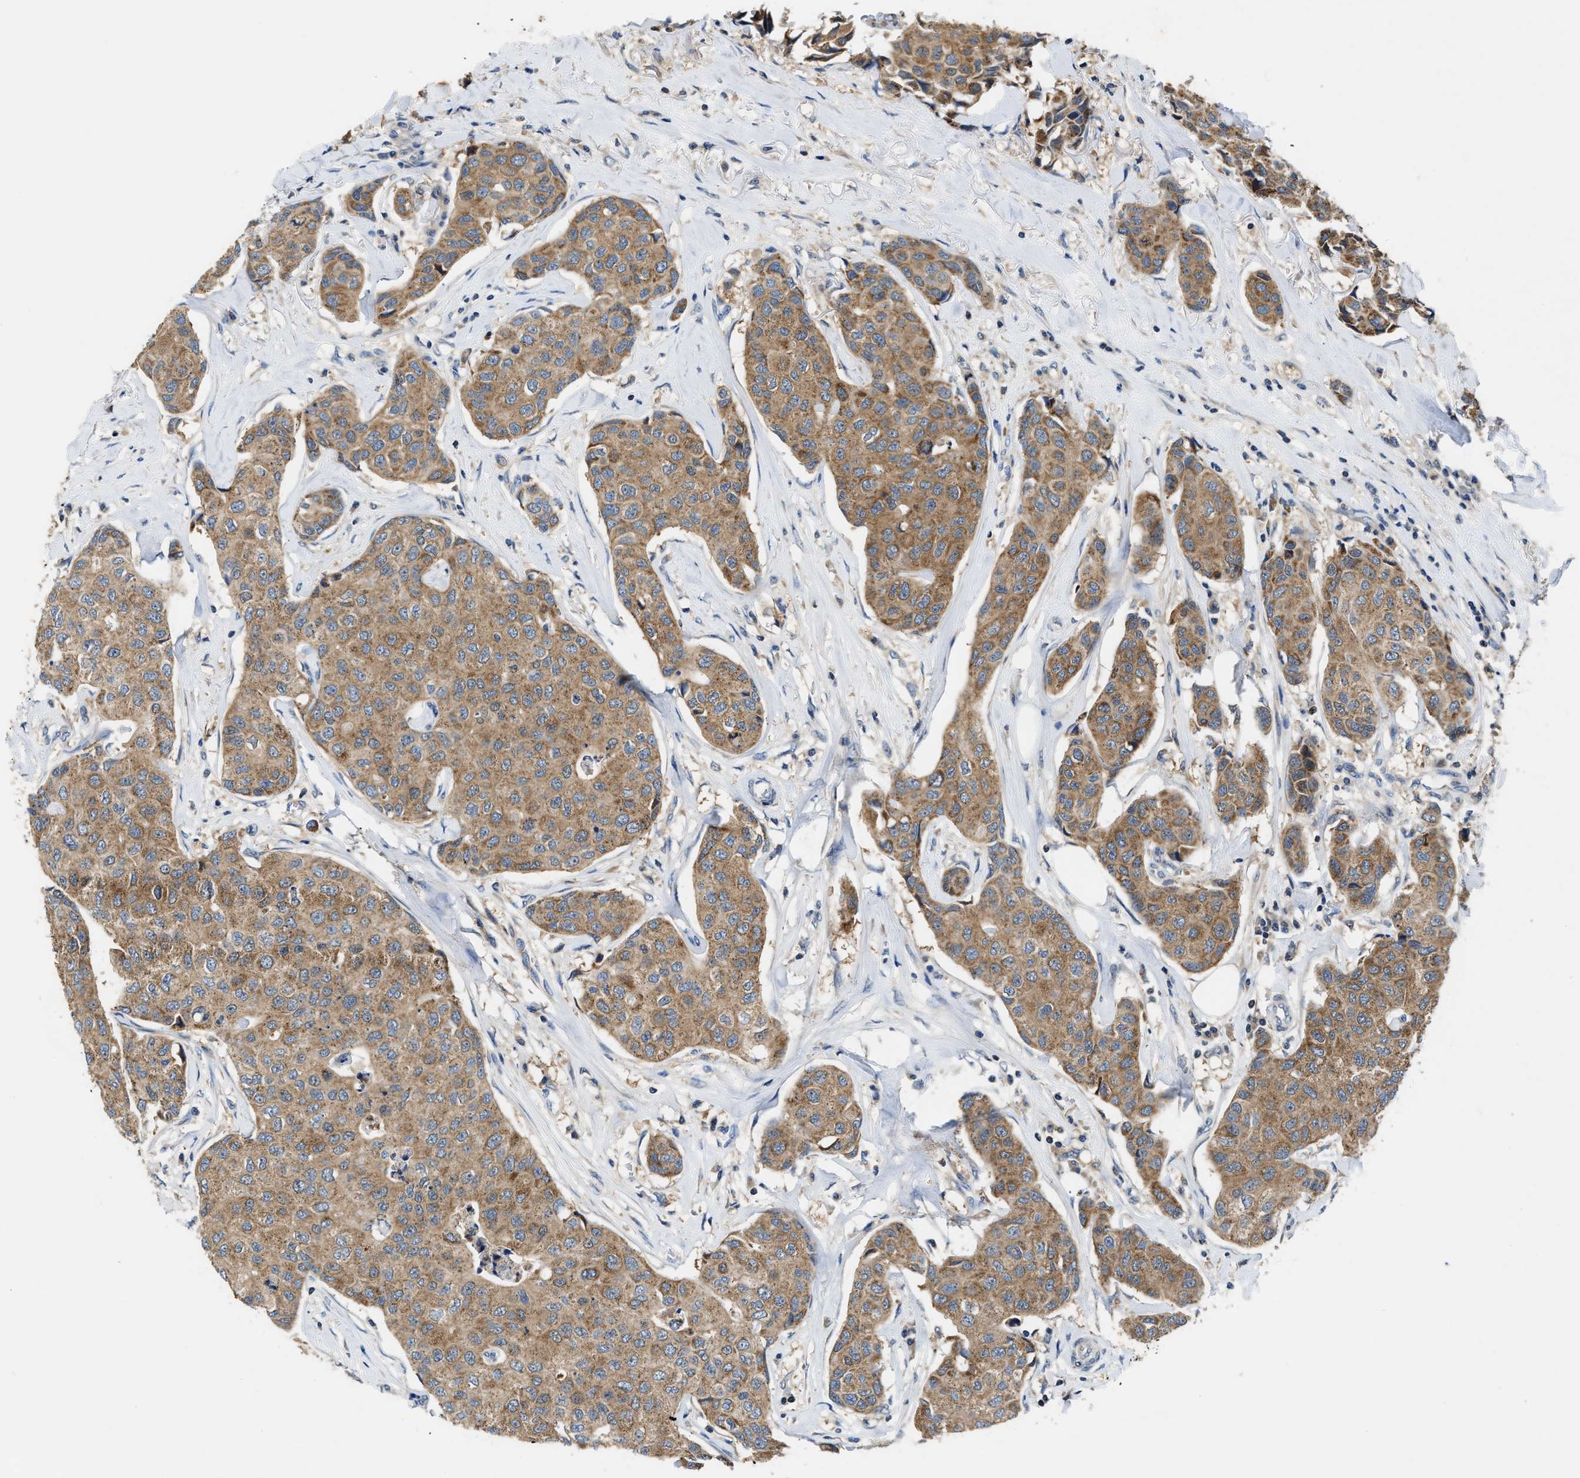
{"staining": {"intensity": "moderate", "quantity": ">75%", "location": "cytoplasmic/membranous"}, "tissue": "breast cancer", "cell_type": "Tumor cells", "image_type": "cancer", "snomed": [{"axis": "morphology", "description": "Duct carcinoma"}, {"axis": "topography", "description": "Breast"}], "caption": "A brown stain labels moderate cytoplasmic/membranous positivity of a protein in infiltrating ductal carcinoma (breast) tumor cells. The staining was performed using DAB to visualize the protein expression in brown, while the nuclei were stained in blue with hematoxylin (Magnification: 20x).", "gene": "CCM2", "patient": {"sex": "female", "age": 80}}